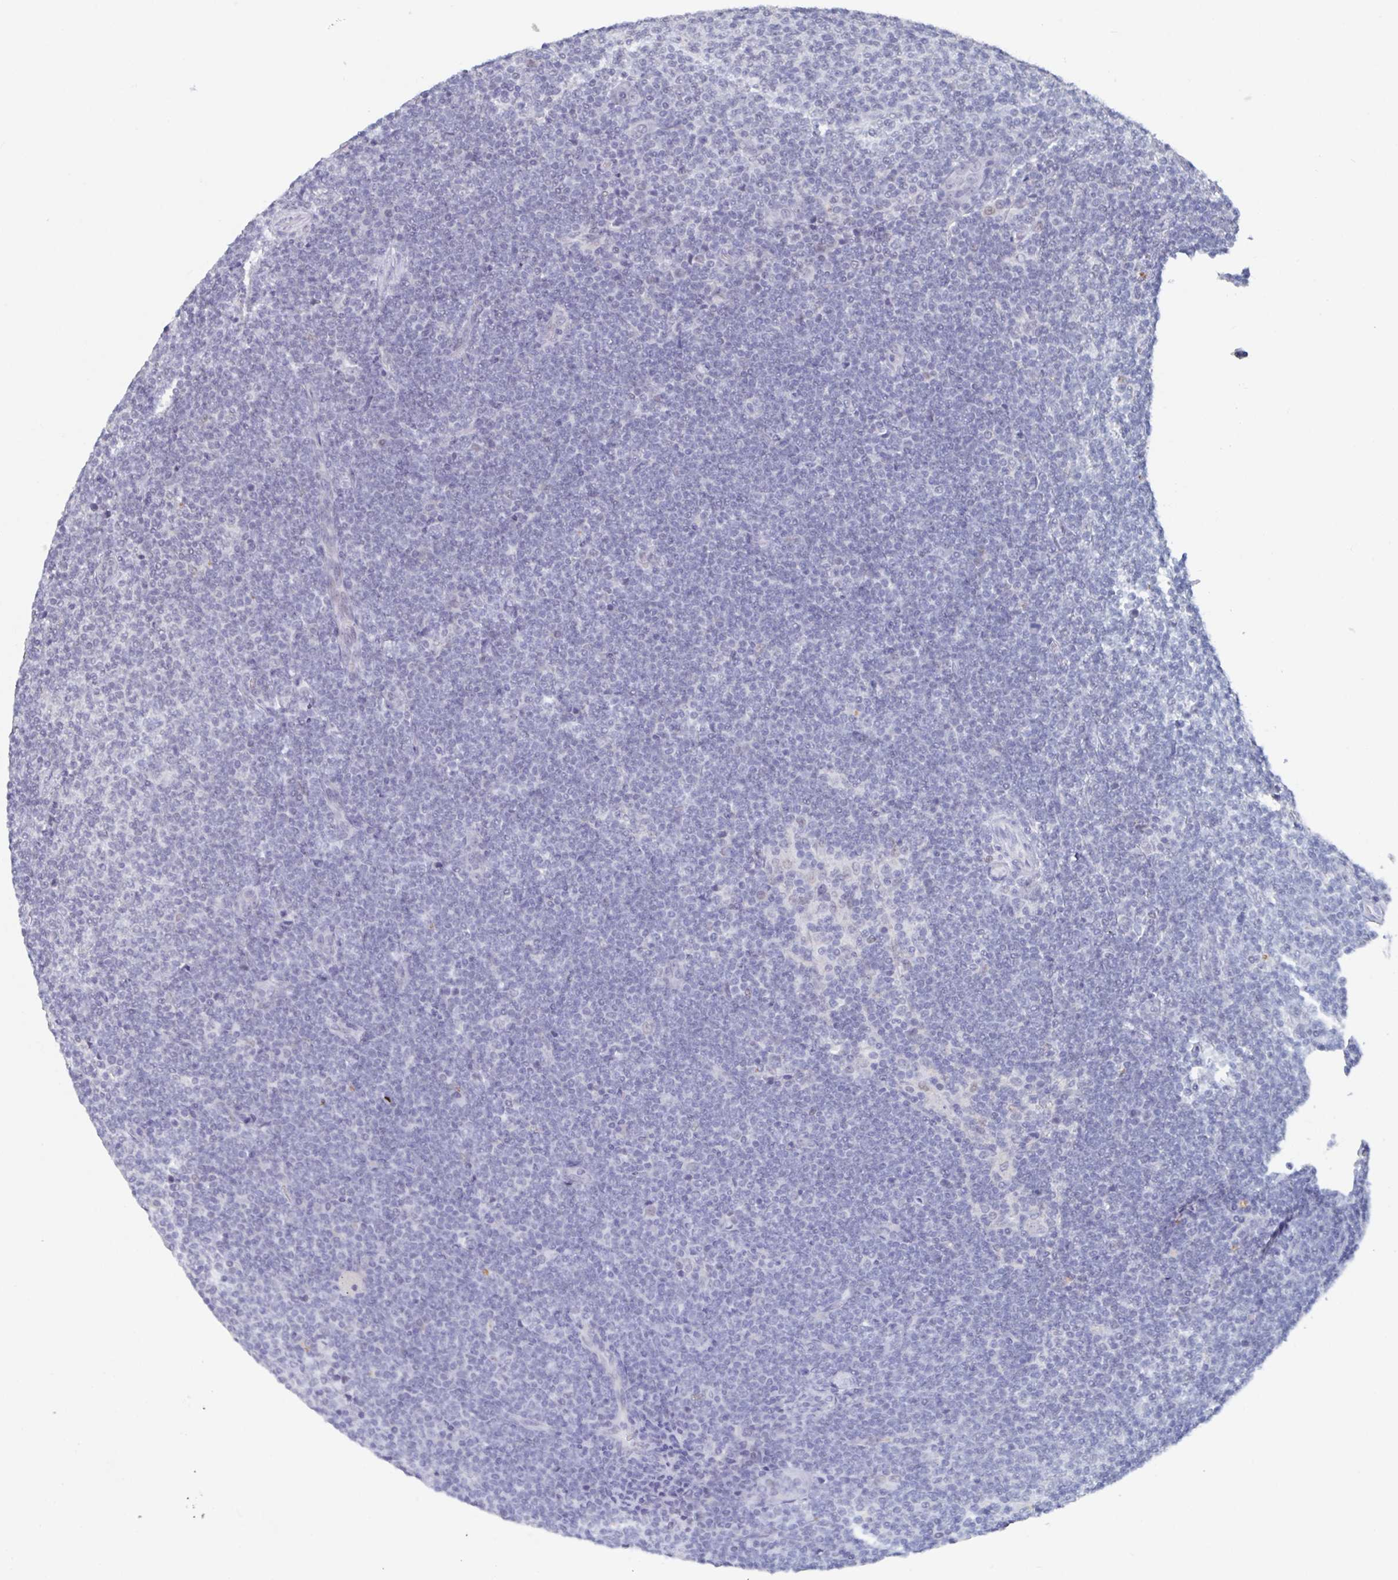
{"staining": {"intensity": "negative", "quantity": "none", "location": "none"}, "tissue": "lymphoma", "cell_type": "Tumor cells", "image_type": "cancer", "snomed": [{"axis": "morphology", "description": "Malignant lymphoma, non-Hodgkin's type, Low grade"}, {"axis": "topography", "description": "Lymph node"}], "caption": "This is a image of immunohistochemistry staining of malignant lymphoma, non-Hodgkin's type (low-grade), which shows no expression in tumor cells.", "gene": "KDM4D", "patient": {"sex": "male", "age": 66}}